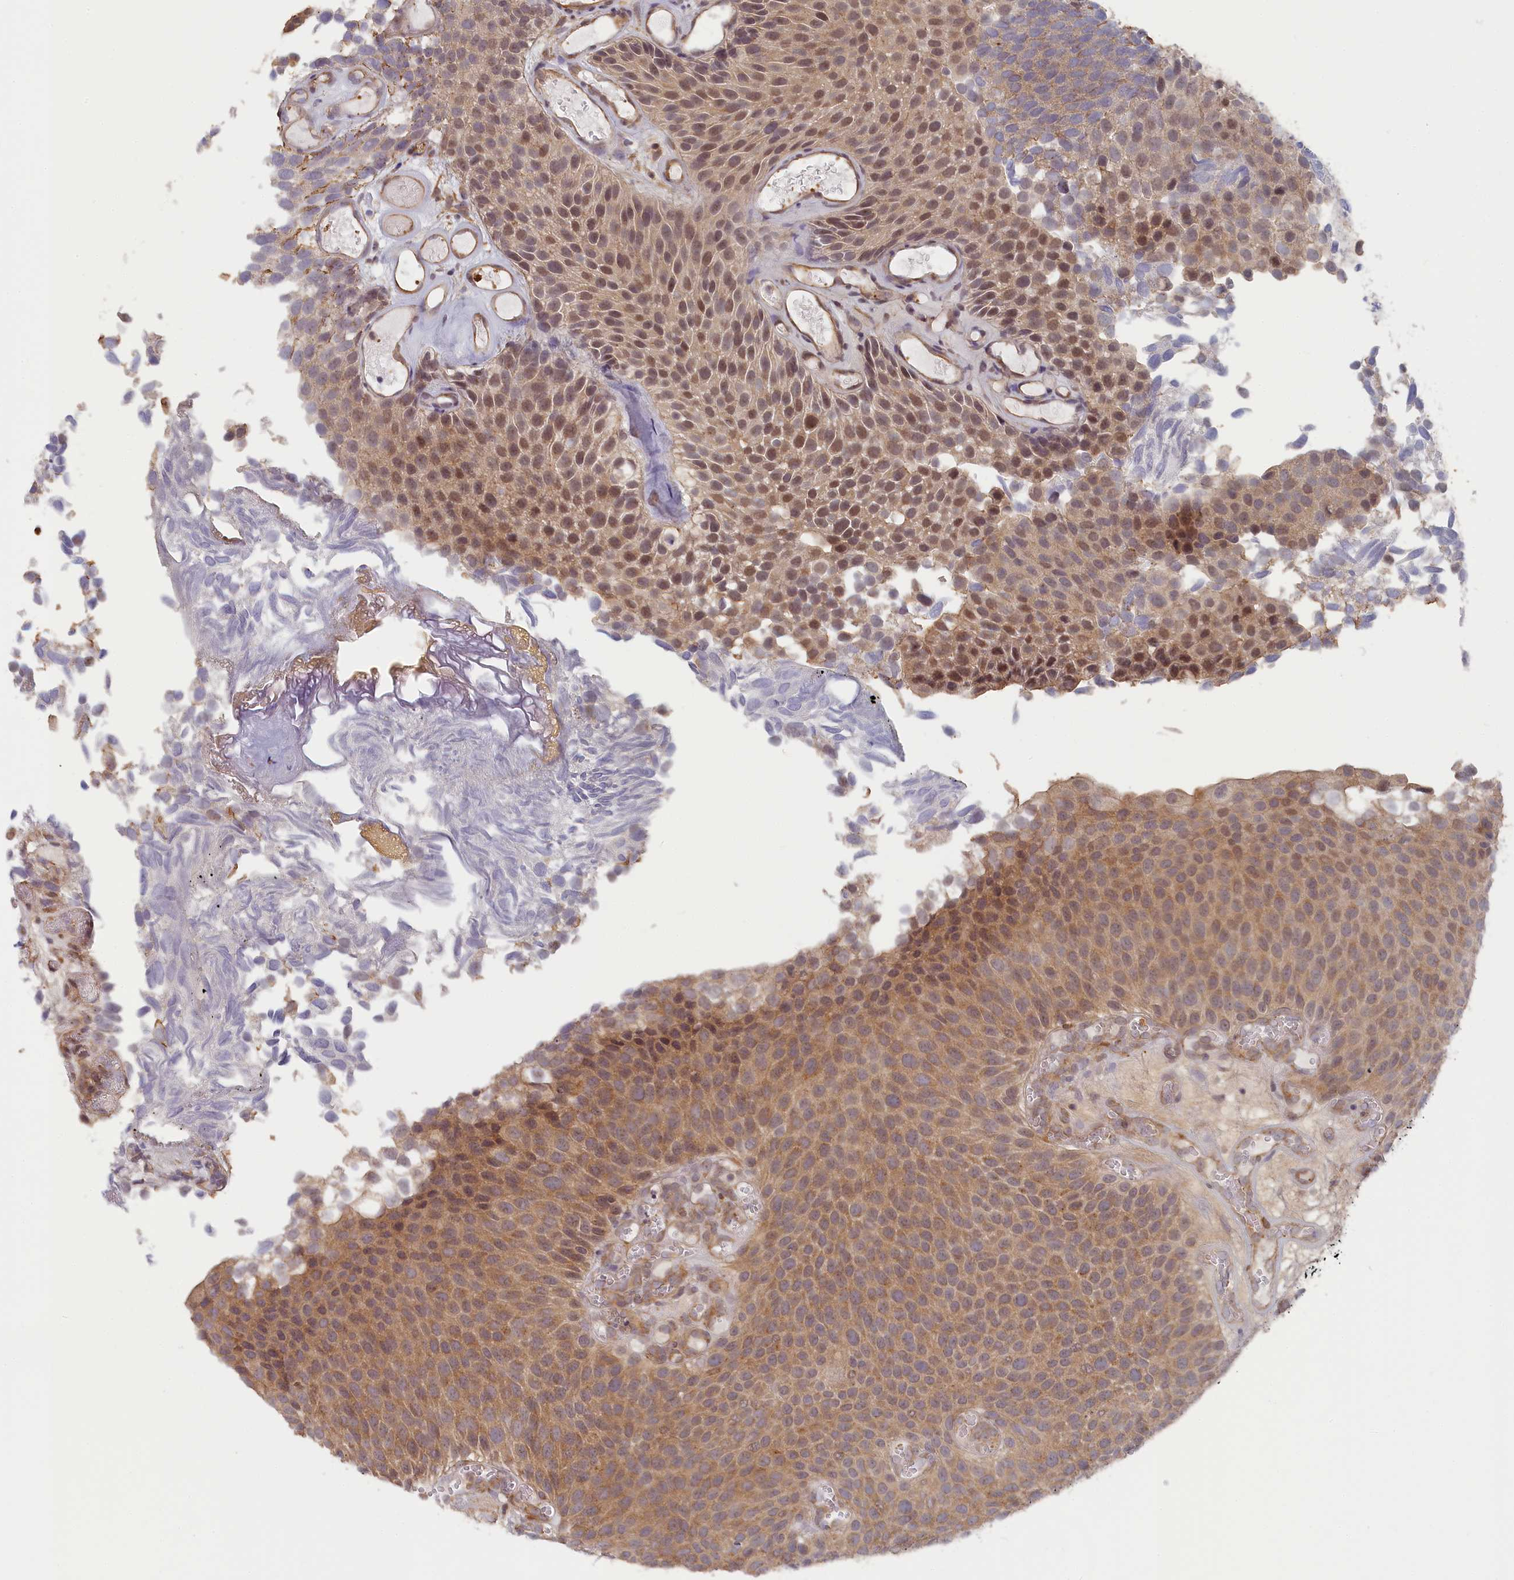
{"staining": {"intensity": "moderate", "quantity": ">75%", "location": "cytoplasmic/membranous,nuclear"}, "tissue": "urothelial cancer", "cell_type": "Tumor cells", "image_type": "cancer", "snomed": [{"axis": "morphology", "description": "Urothelial carcinoma, Low grade"}, {"axis": "topography", "description": "Urinary bladder"}], "caption": "Tumor cells show moderate cytoplasmic/membranous and nuclear staining in about >75% of cells in urothelial carcinoma (low-grade).", "gene": "INTS4", "patient": {"sex": "male", "age": 89}}